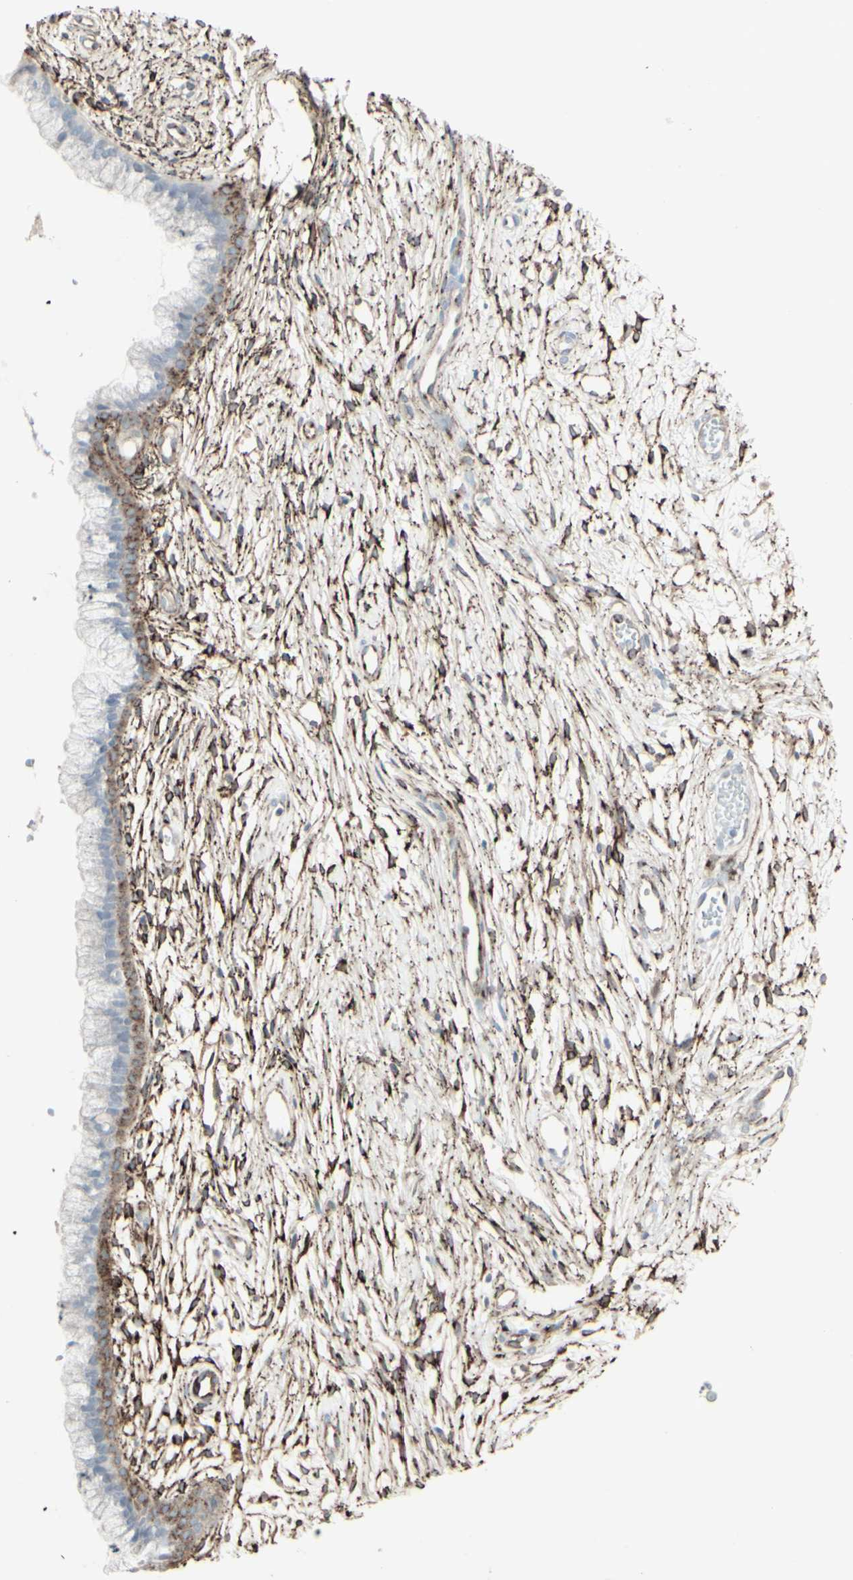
{"staining": {"intensity": "negative", "quantity": "none", "location": "none"}, "tissue": "cervix", "cell_type": "Glandular cells", "image_type": "normal", "snomed": [{"axis": "morphology", "description": "Normal tissue, NOS"}, {"axis": "topography", "description": "Cervix"}], "caption": "Micrograph shows no significant protein positivity in glandular cells of benign cervix. The staining was performed using DAB (3,3'-diaminobenzidine) to visualize the protein expression in brown, while the nuclei were stained in blue with hematoxylin (Magnification: 20x).", "gene": "GJA1", "patient": {"sex": "female", "age": 39}}